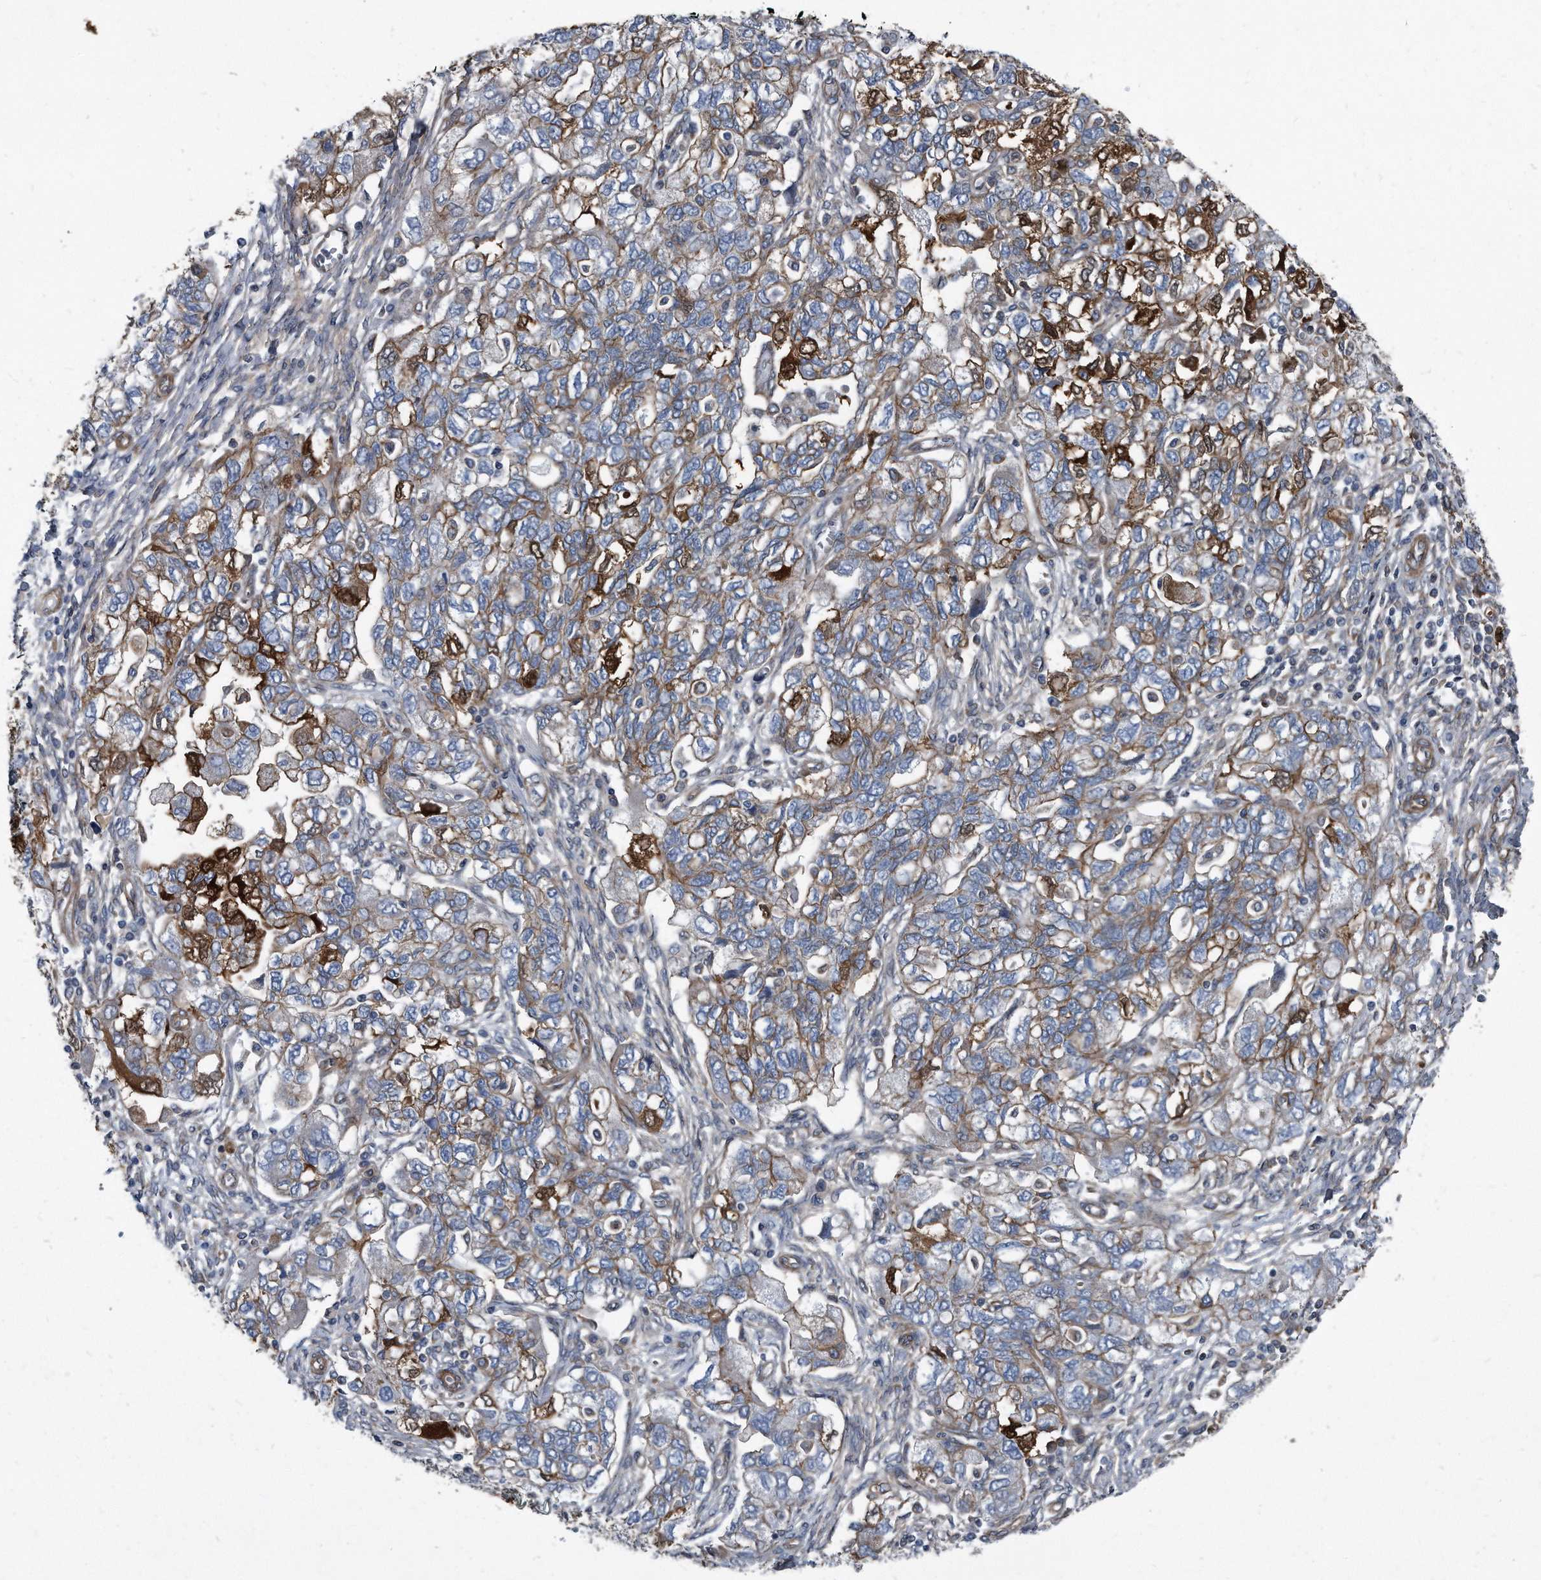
{"staining": {"intensity": "moderate", "quantity": "25%-75%", "location": "cytoplasmic/membranous"}, "tissue": "ovarian cancer", "cell_type": "Tumor cells", "image_type": "cancer", "snomed": [{"axis": "morphology", "description": "Carcinoma, NOS"}, {"axis": "morphology", "description": "Cystadenocarcinoma, serous, NOS"}, {"axis": "topography", "description": "Ovary"}], "caption": "Human serous cystadenocarcinoma (ovarian) stained for a protein (brown) reveals moderate cytoplasmic/membranous positive positivity in approximately 25%-75% of tumor cells.", "gene": "PLEC", "patient": {"sex": "female", "age": 69}}